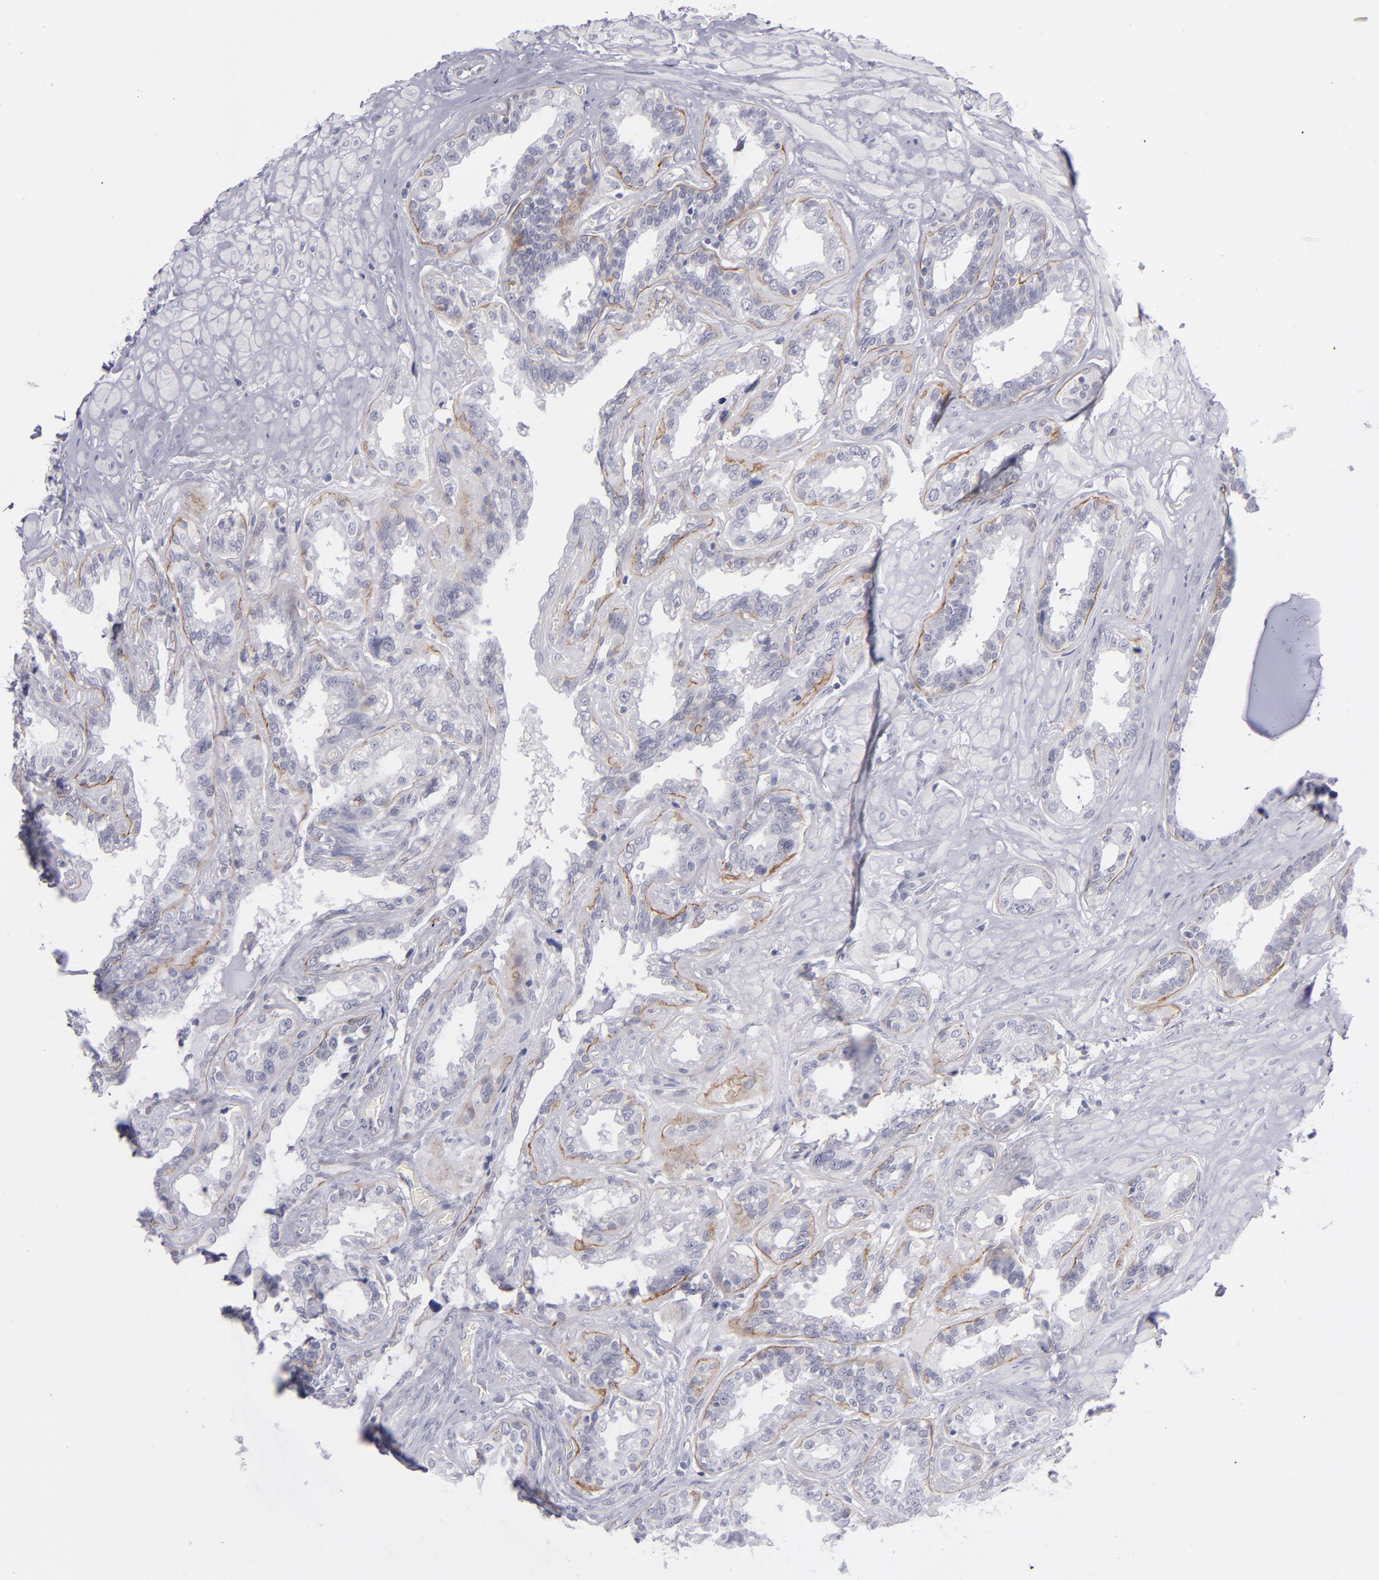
{"staining": {"intensity": "moderate", "quantity": "<25%", "location": "cytoplasmic/membranous"}, "tissue": "seminal vesicle", "cell_type": "Glandular cells", "image_type": "normal", "snomed": [{"axis": "morphology", "description": "Normal tissue, NOS"}, {"axis": "morphology", "description": "Inflammation, NOS"}, {"axis": "topography", "description": "Urinary bladder"}, {"axis": "topography", "description": "Prostate"}, {"axis": "topography", "description": "Seminal veicle"}], "caption": "Protein staining displays moderate cytoplasmic/membranous staining in about <25% of glandular cells in normal seminal vesicle.", "gene": "ITGB4", "patient": {"sex": "male", "age": 82}}